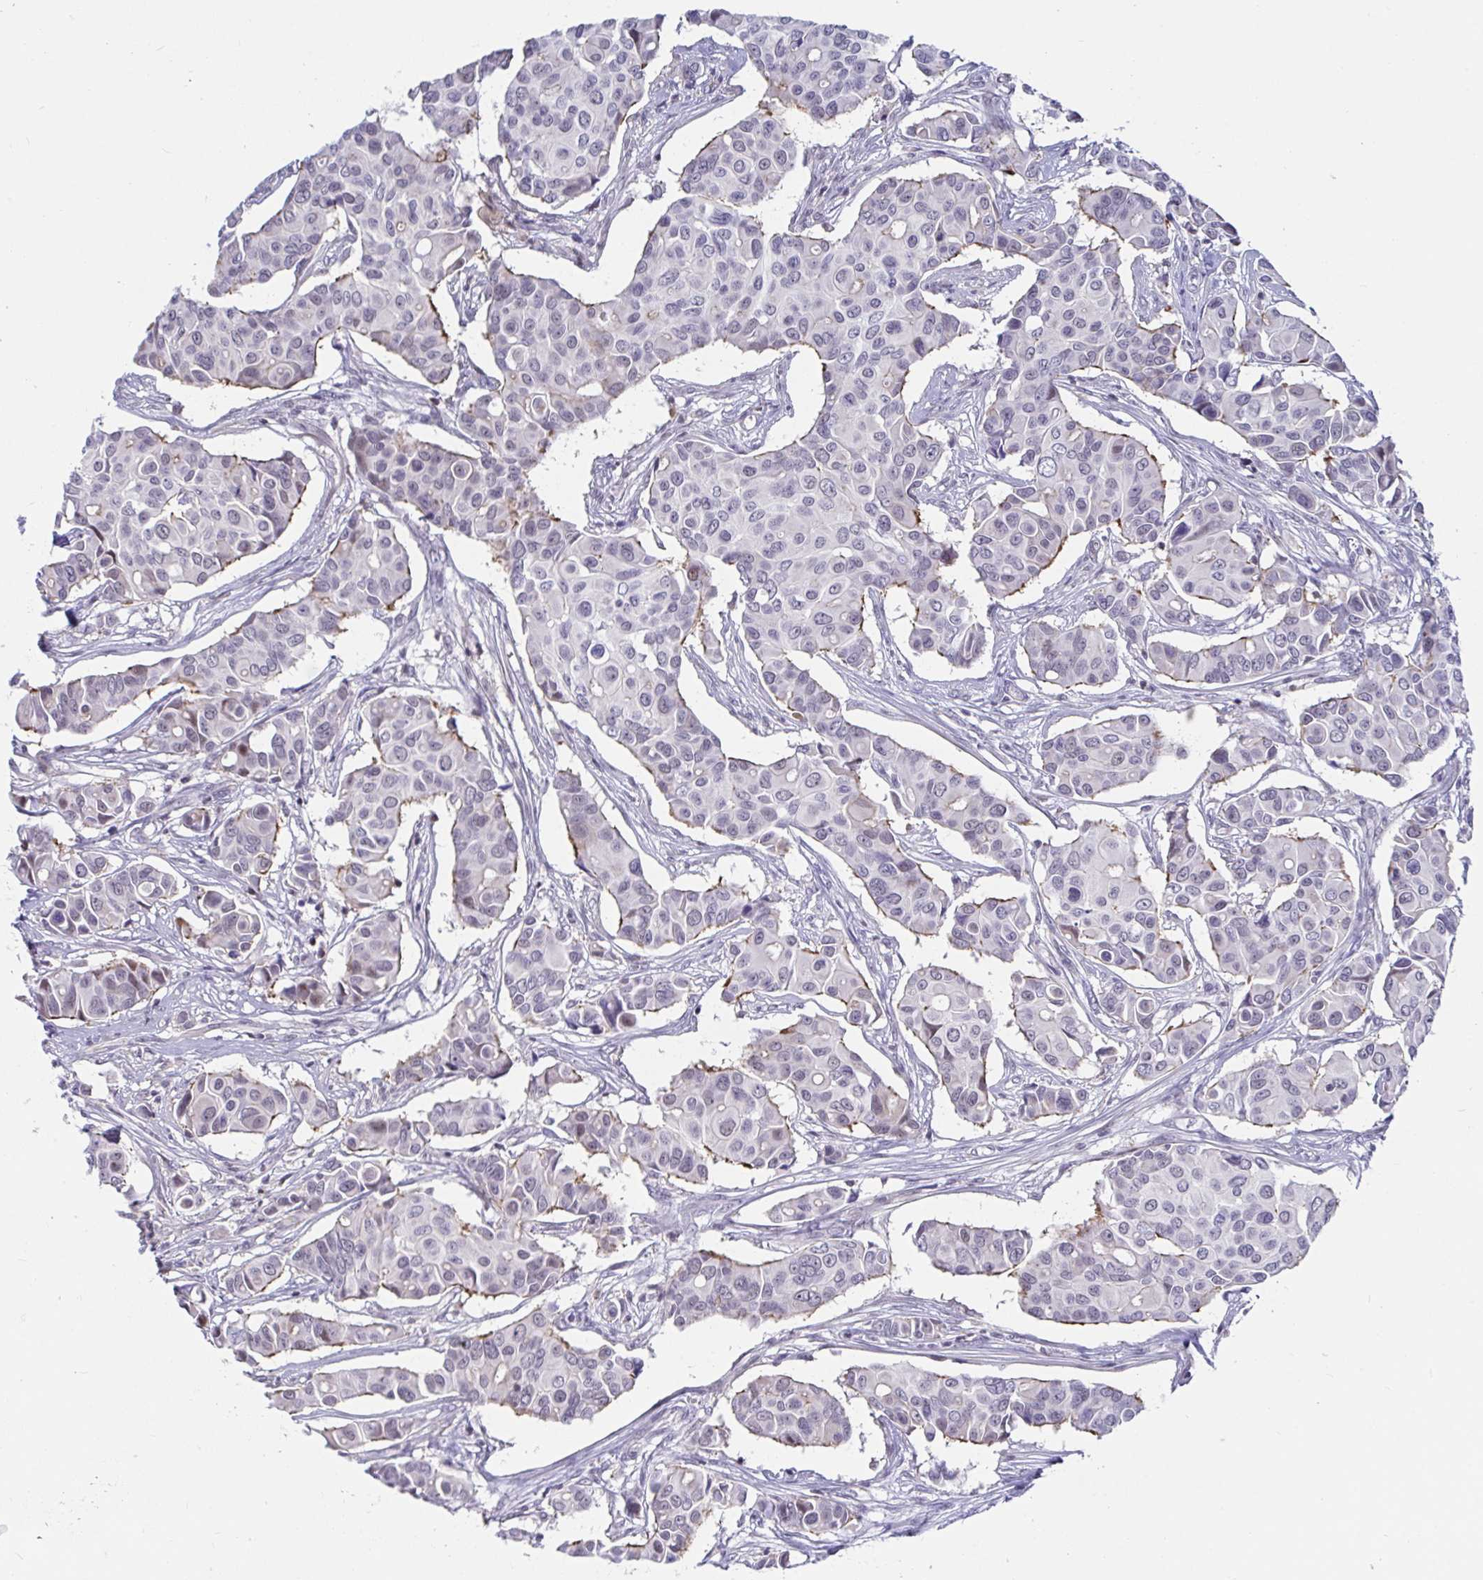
{"staining": {"intensity": "negative", "quantity": "none", "location": "none"}, "tissue": "breast cancer", "cell_type": "Tumor cells", "image_type": "cancer", "snomed": [{"axis": "morphology", "description": "Normal tissue, NOS"}, {"axis": "morphology", "description": "Duct carcinoma"}, {"axis": "topography", "description": "Skin"}, {"axis": "topography", "description": "Breast"}], "caption": "High power microscopy micrograph of an immunohistochemistry (IHC) micrograph of breast cancer, revealing no significant staining in tumor cells. (IHC, brightfield microscopy, high magnification).", "gene": "WDR72", "patient": {"sex": "female", "age": 54}}